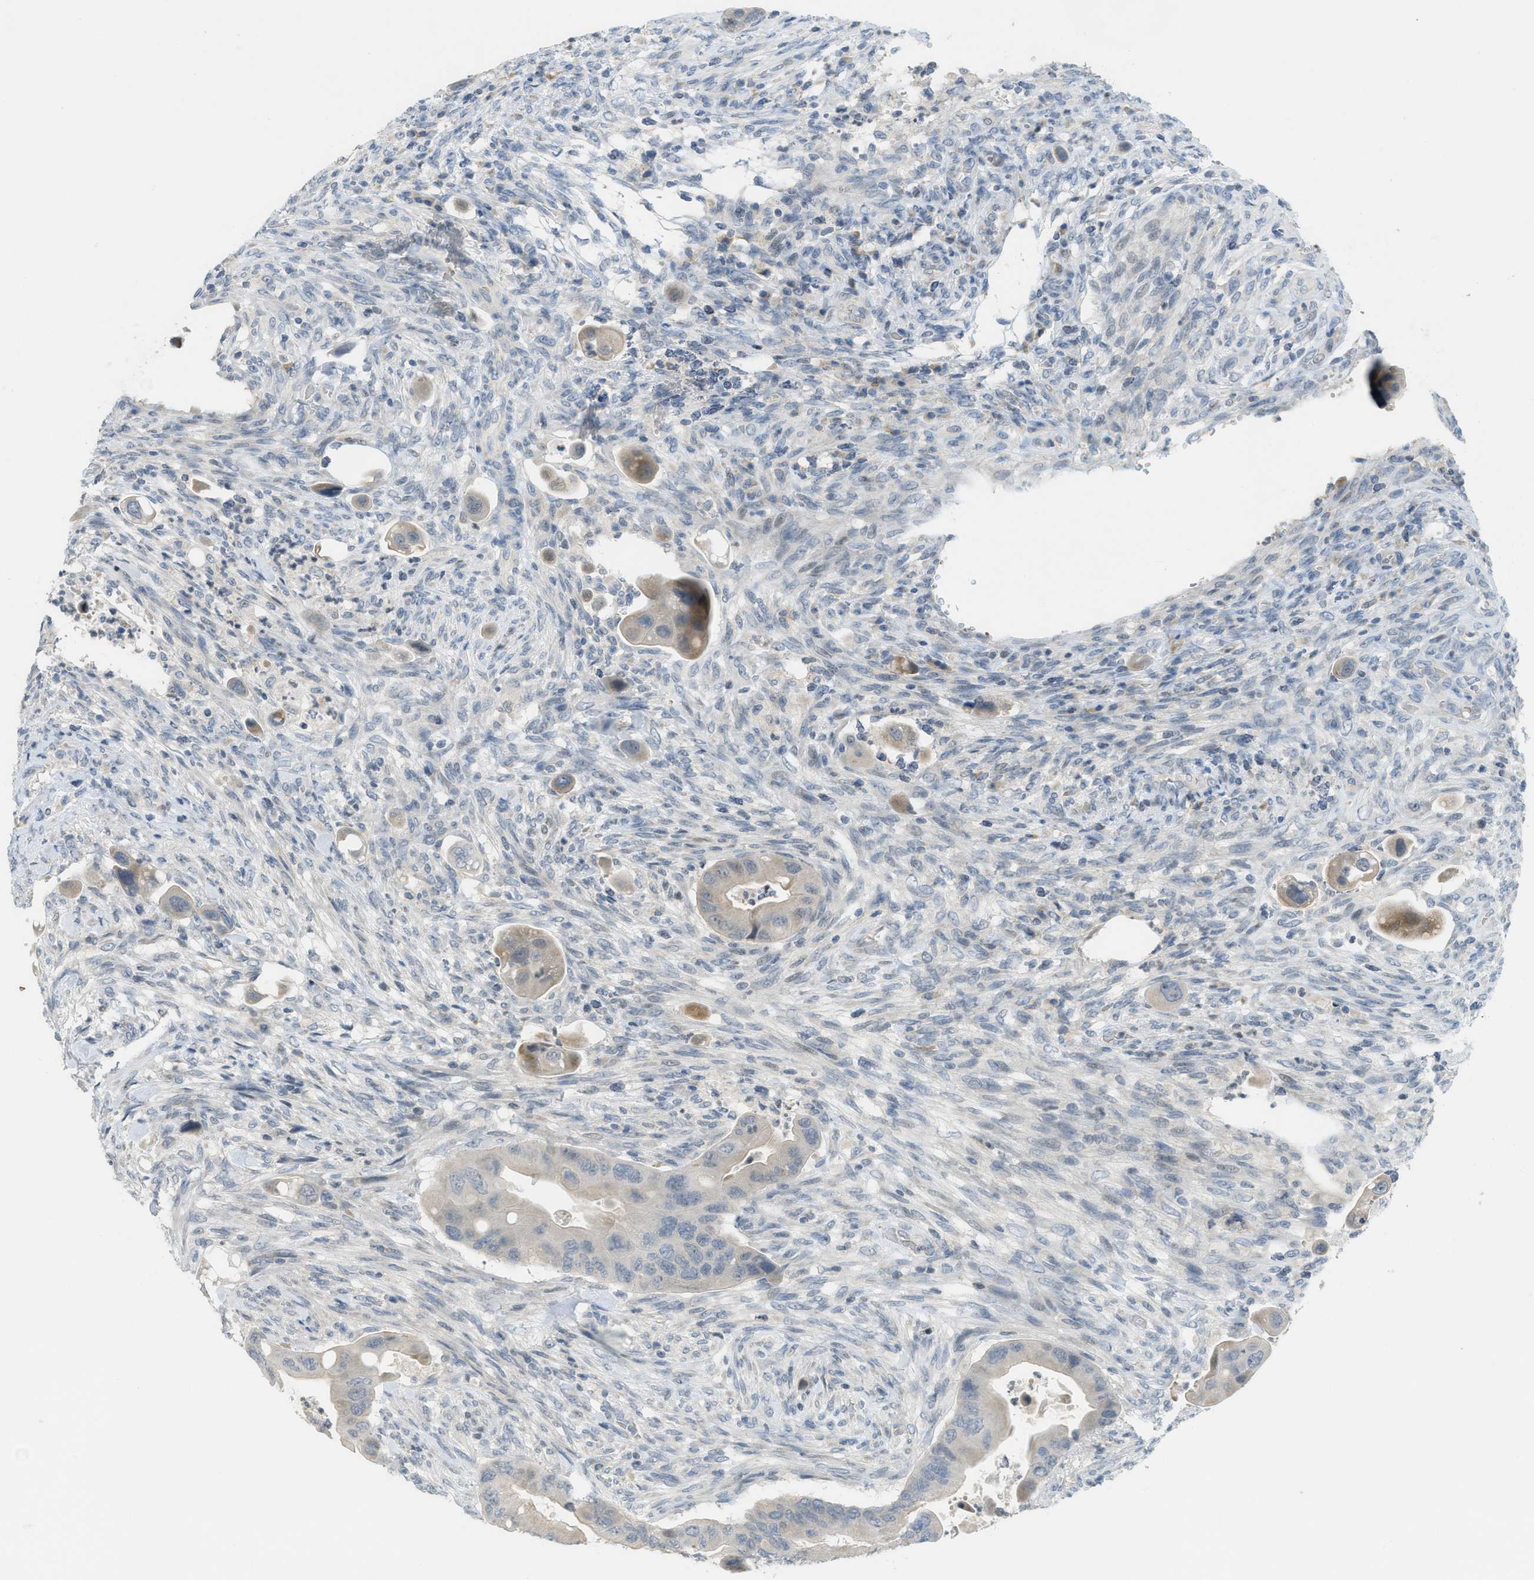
{"staining": {"intensity": "weak", "quantity": "<25%", "location": "cytoplasmic/membranous"}, "tissue": "colorectal cancer", "cell_type": "Tumor cells", "image_type": "cancer", "snomed": [{"axis": "morphology", "description": "Adenocarcinoma, NOS"}, {"axis": "topography", "description": "Rectum"}], "caption": "Human colorectal cancer (adenocarcinoma) stained for a protein using immunohistochemistry (IHC) displays no expression in tumor cells.", "gene": "TXNDC2", "patient": {"sex": "female", "age": 57}}